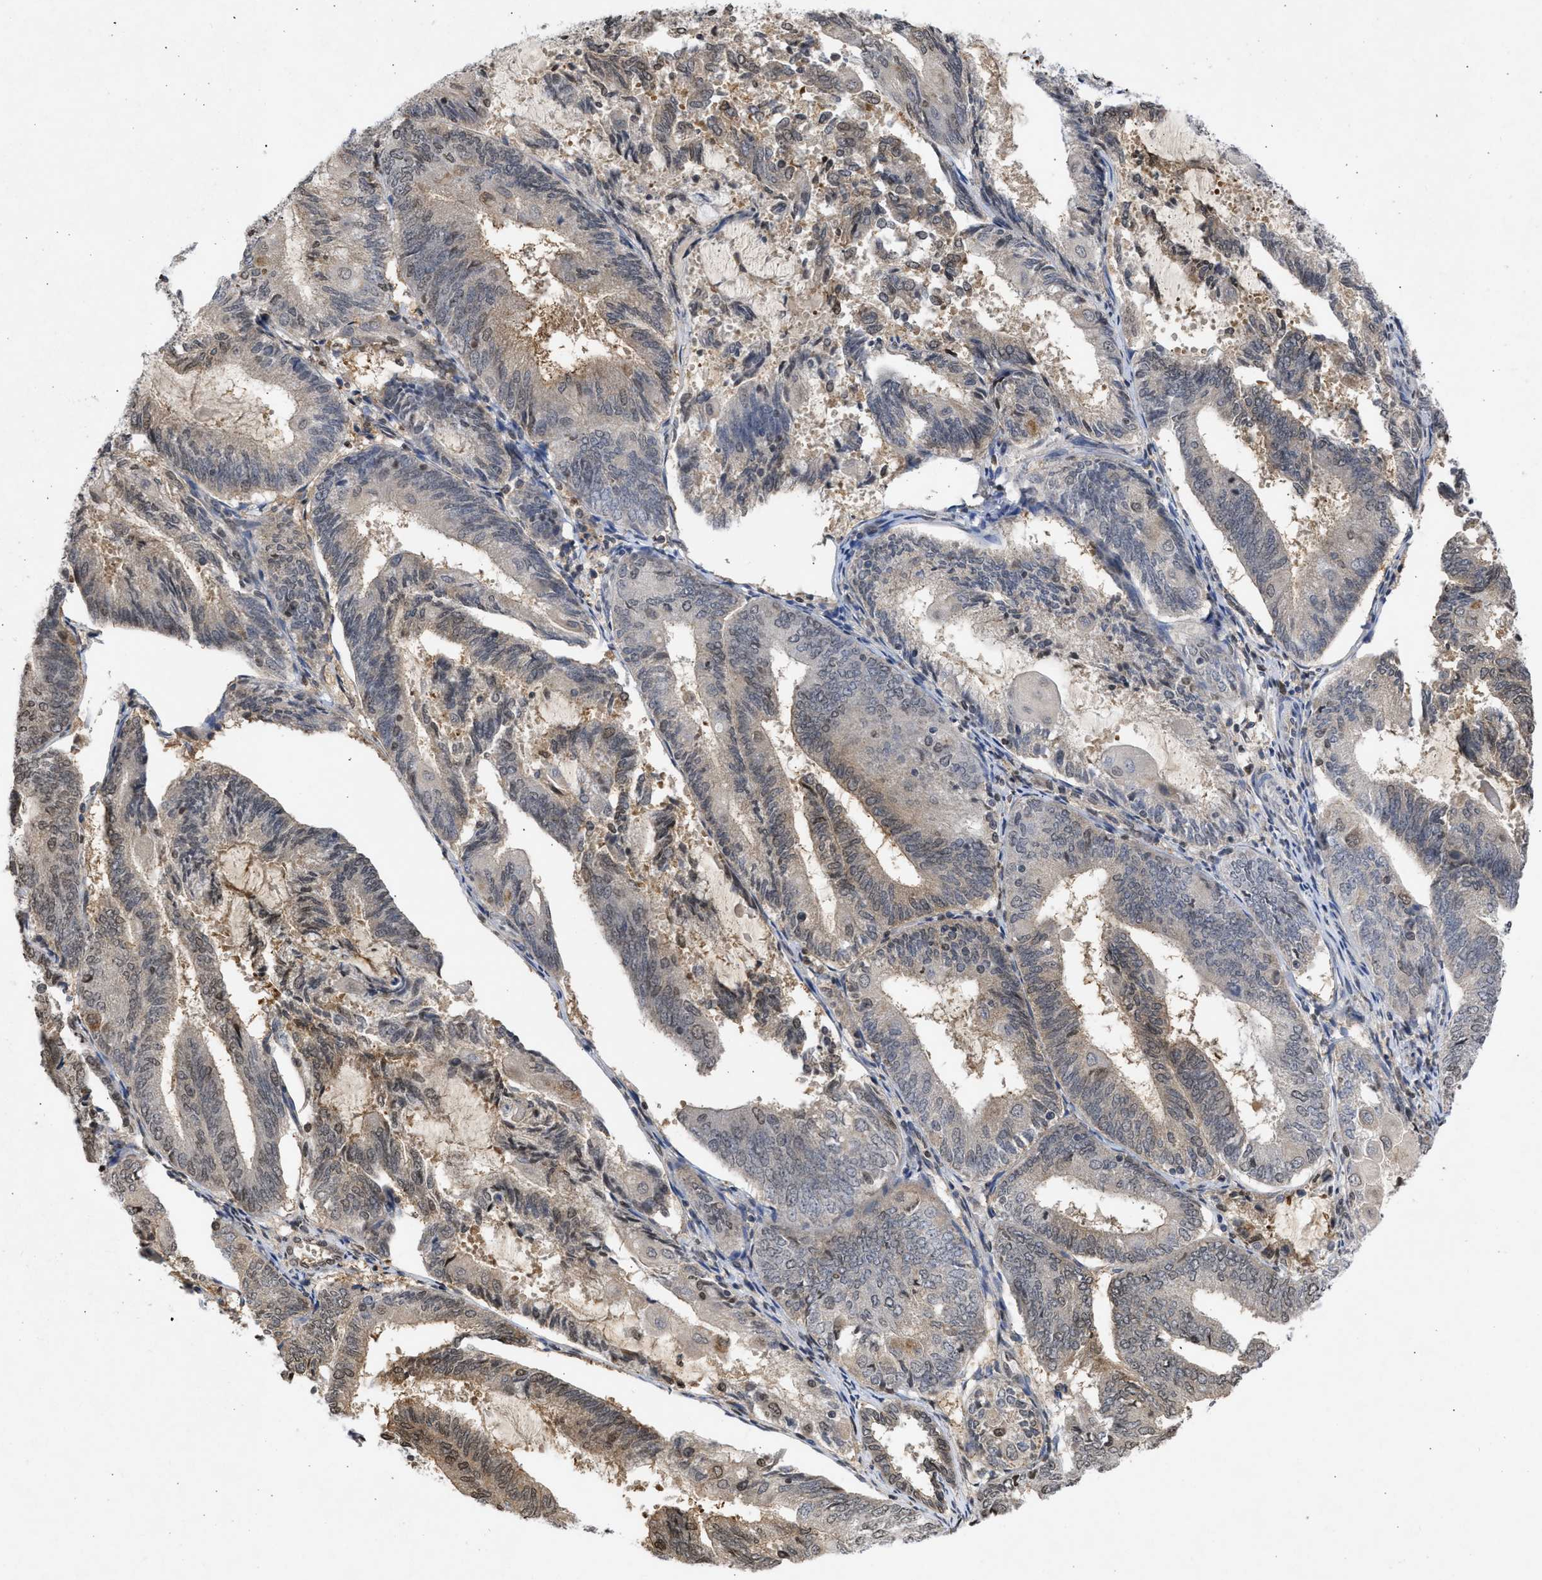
{"staining": {"intensity": "weak", "quantity": "25%-75%", "location": "cytoplasmic/membranous,nuclear"}, "tissue": "endometrial cancer", "cell_type": "Tumor cells", "image_type": "cancer", "snomed": [{"axis": "morphology", "description": "Adenocarcinoma, NOS"}, {"axis": "topography", "description": "Endometrium"}], "caption": "DAB (3,3'-diaminobenzidine) immunohistochemical staining of human endometrial adenocarcinoma demonstrates weak cytoplasmic/membranous and nuclear protein positivity in approximately 25%-75% of tumor cells.", "gene": "NUP35", "patient": {"sex": "female", "age": 81}}